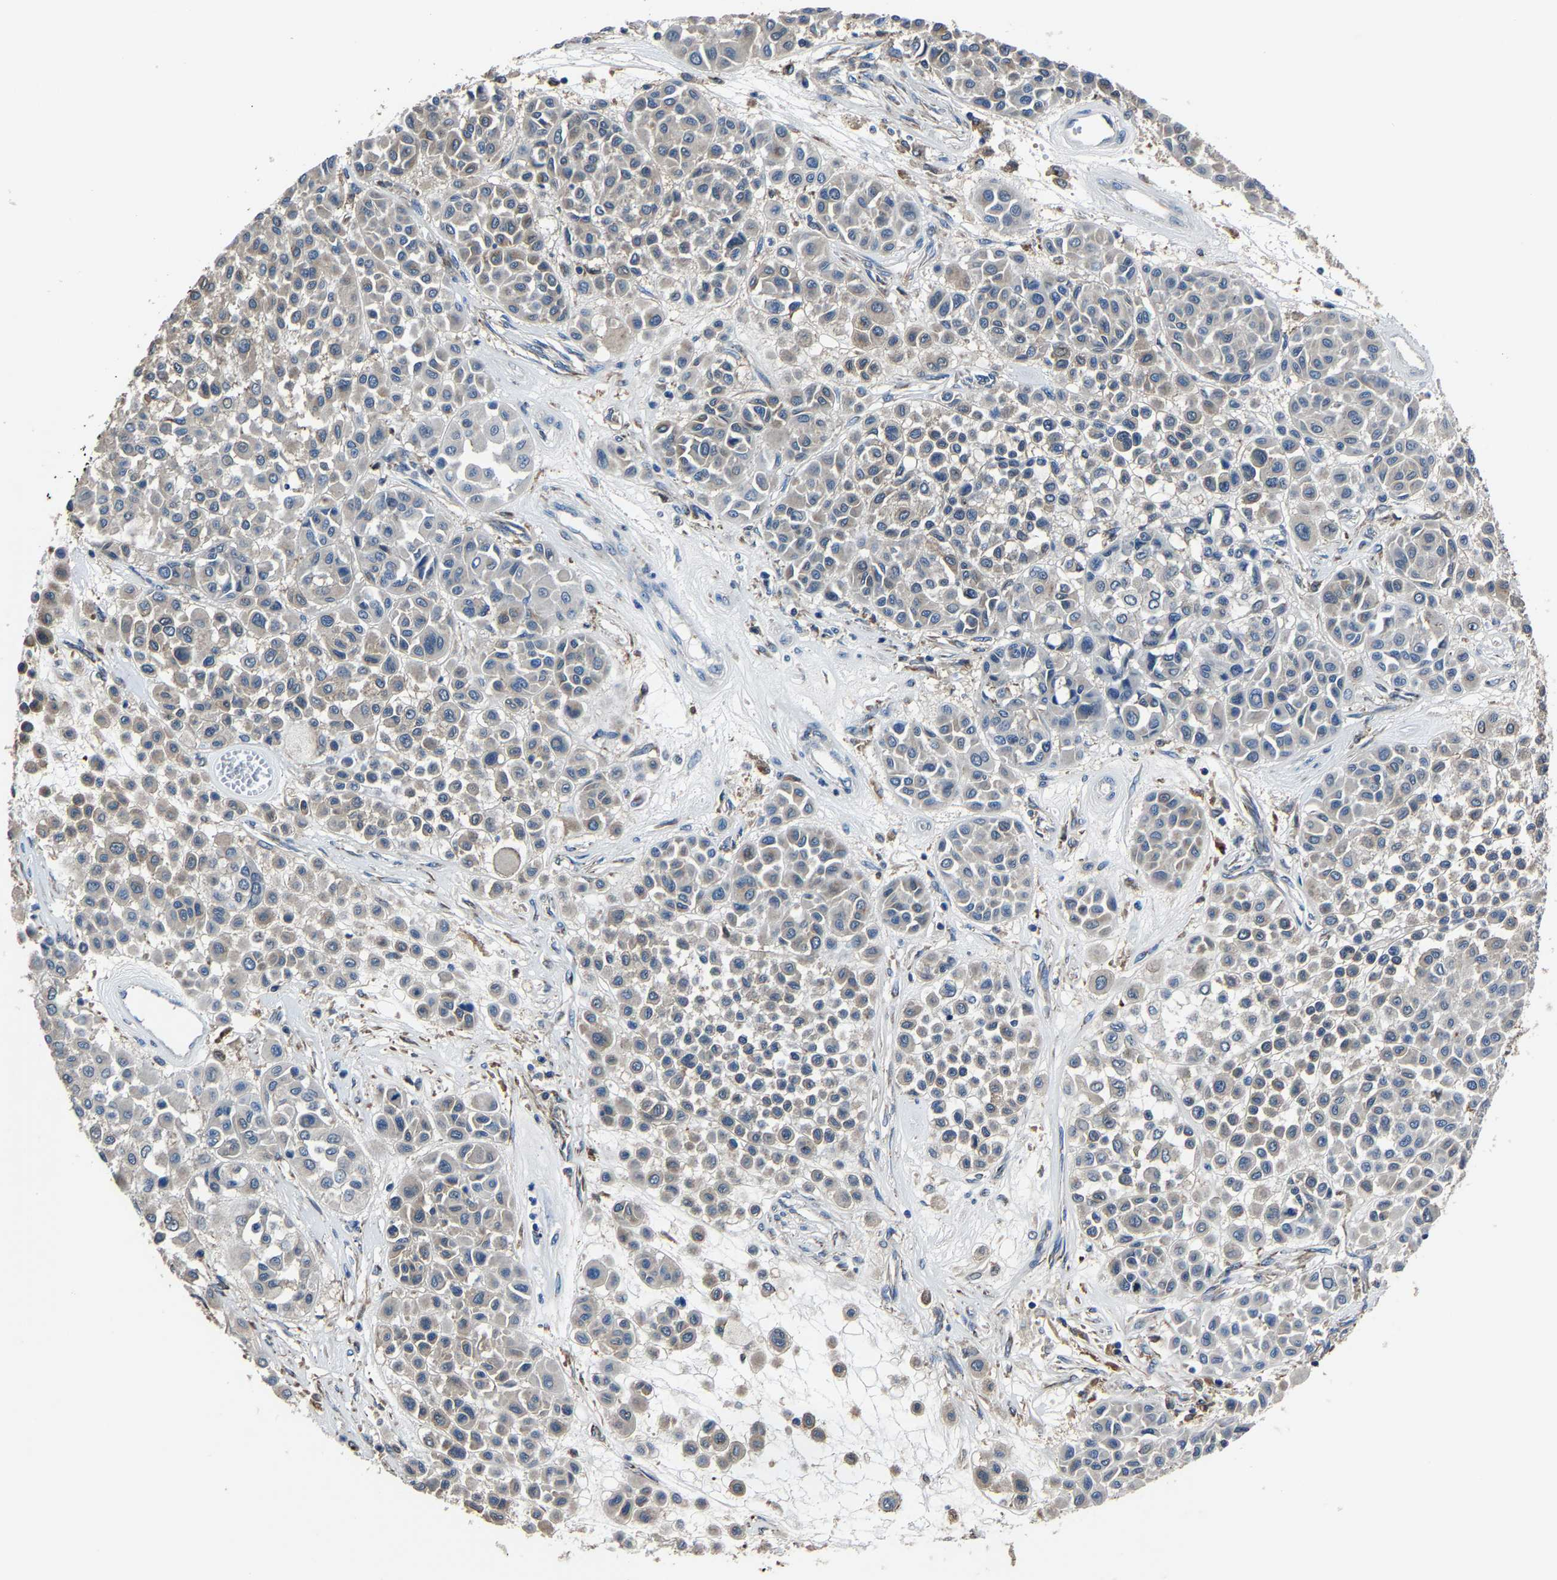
{"staining": {"intensity": "negative", "quantity": "none", "location": "none"}, "tissue": "melanoma", "cell_type": "Tumor cells", "image_type": "cancer", "snomed": [{"axis": "morphology", "description": "Malignant melanoma, Metastatic site"}, {"axis": "topography", "description": "Soft tissue"}], "caption": "Tumor cells show no significant expression in malignant melanoma (metastatic site).", "gene": "STRBP", "patient": {"sex": "male", "age": 41}}